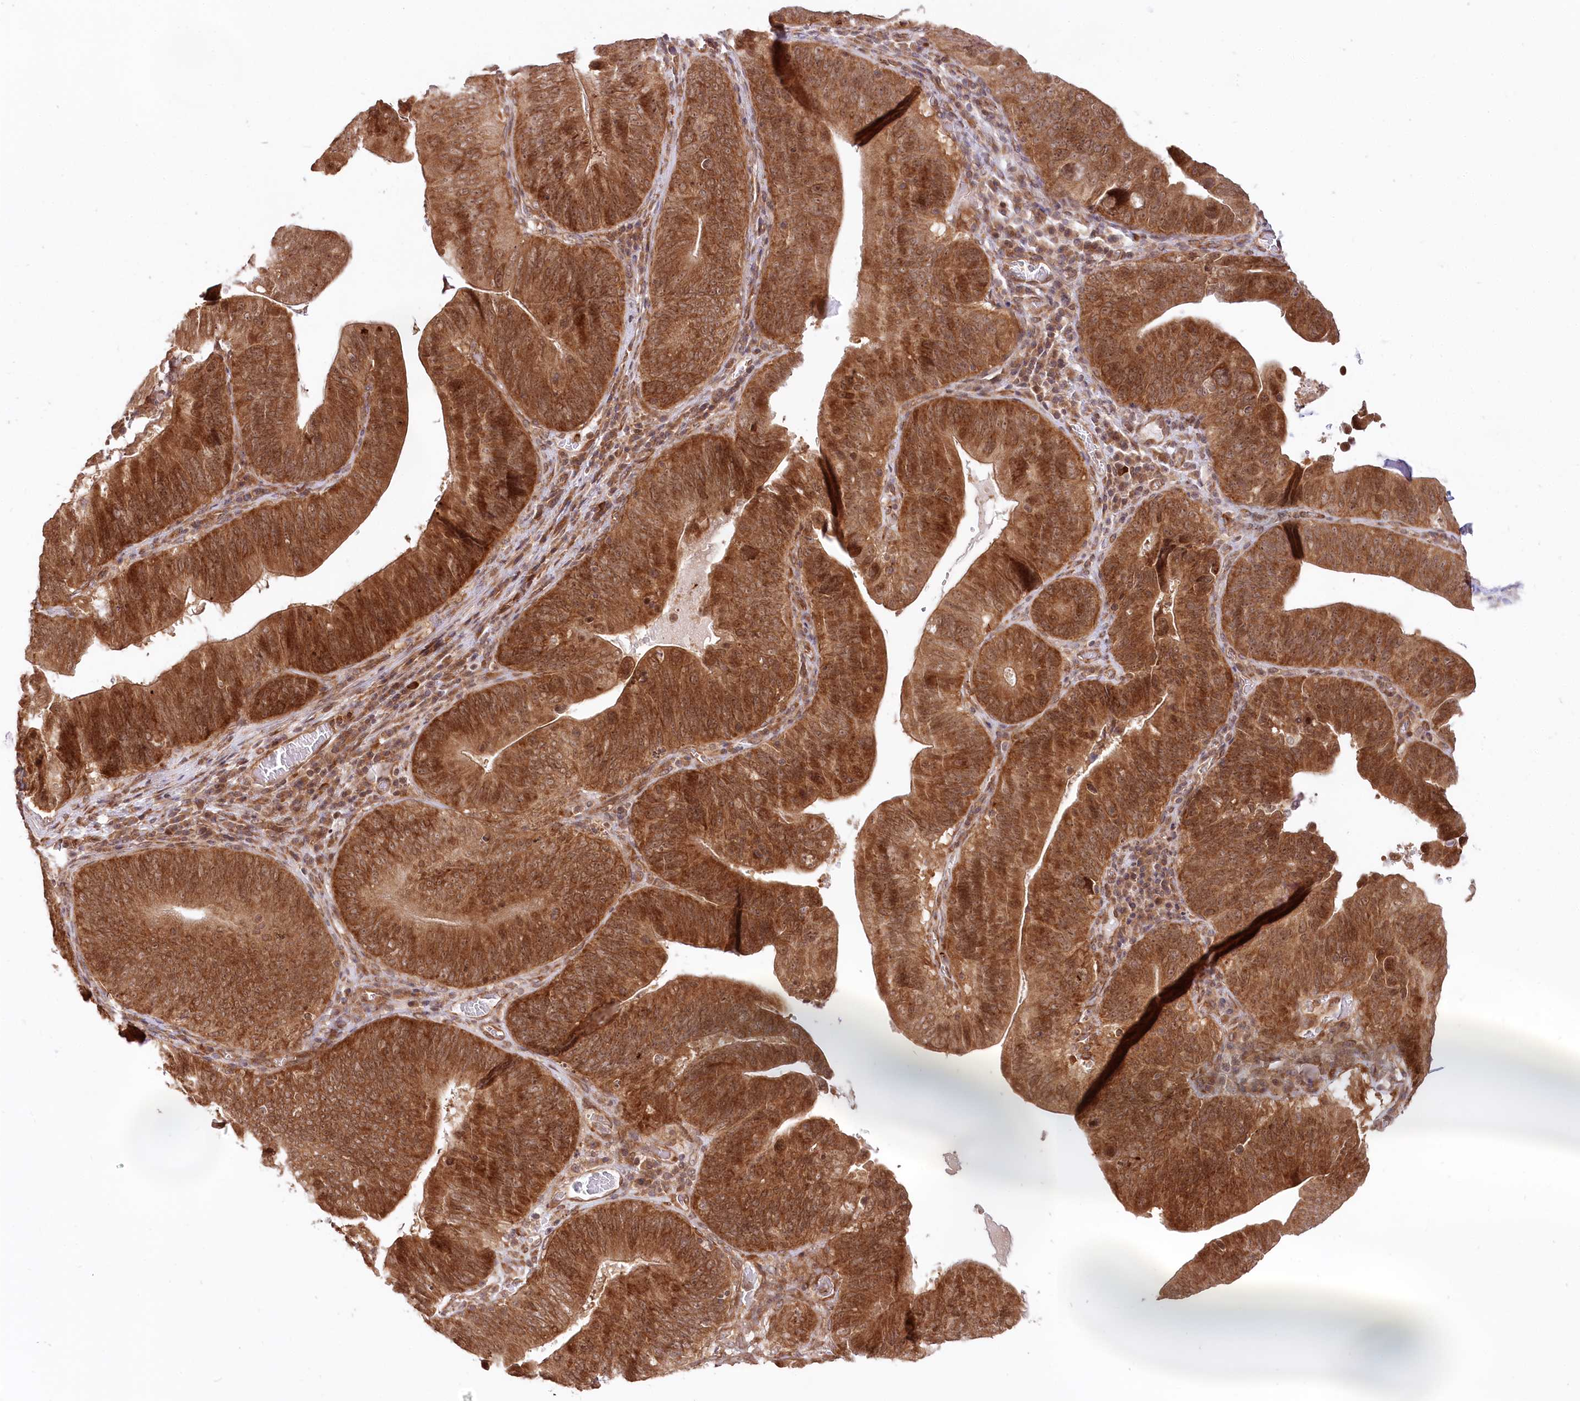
{"staining": {"intensity": "strong", "quantity": ">75%", "location": "cytoplasmic/membranous,nuclear"}, "tissue": "pancreatic cancer", "cell_type": "Tumor cells", "image_type": "cancer", "snomed": [{"axis": "morphology", "description": "Adenocarcinoma, NOS"}, {"axis": "topography", "description": "Pancreas"}], "caption": "Immunohistochemistry (IHC) image of neoplastic tissue: adenocarcinoma (pancreatic) stained using immunohistochemistry demonstrates high levels of strong protein expression localized specifically in the cytoplasmic/membranous and nuclear of tumor cells, appearing as a cytoplasmic/membranous and nuclear brown color.", "gene": "CEP70", "patient": {"sex": "male", "age": 63}}